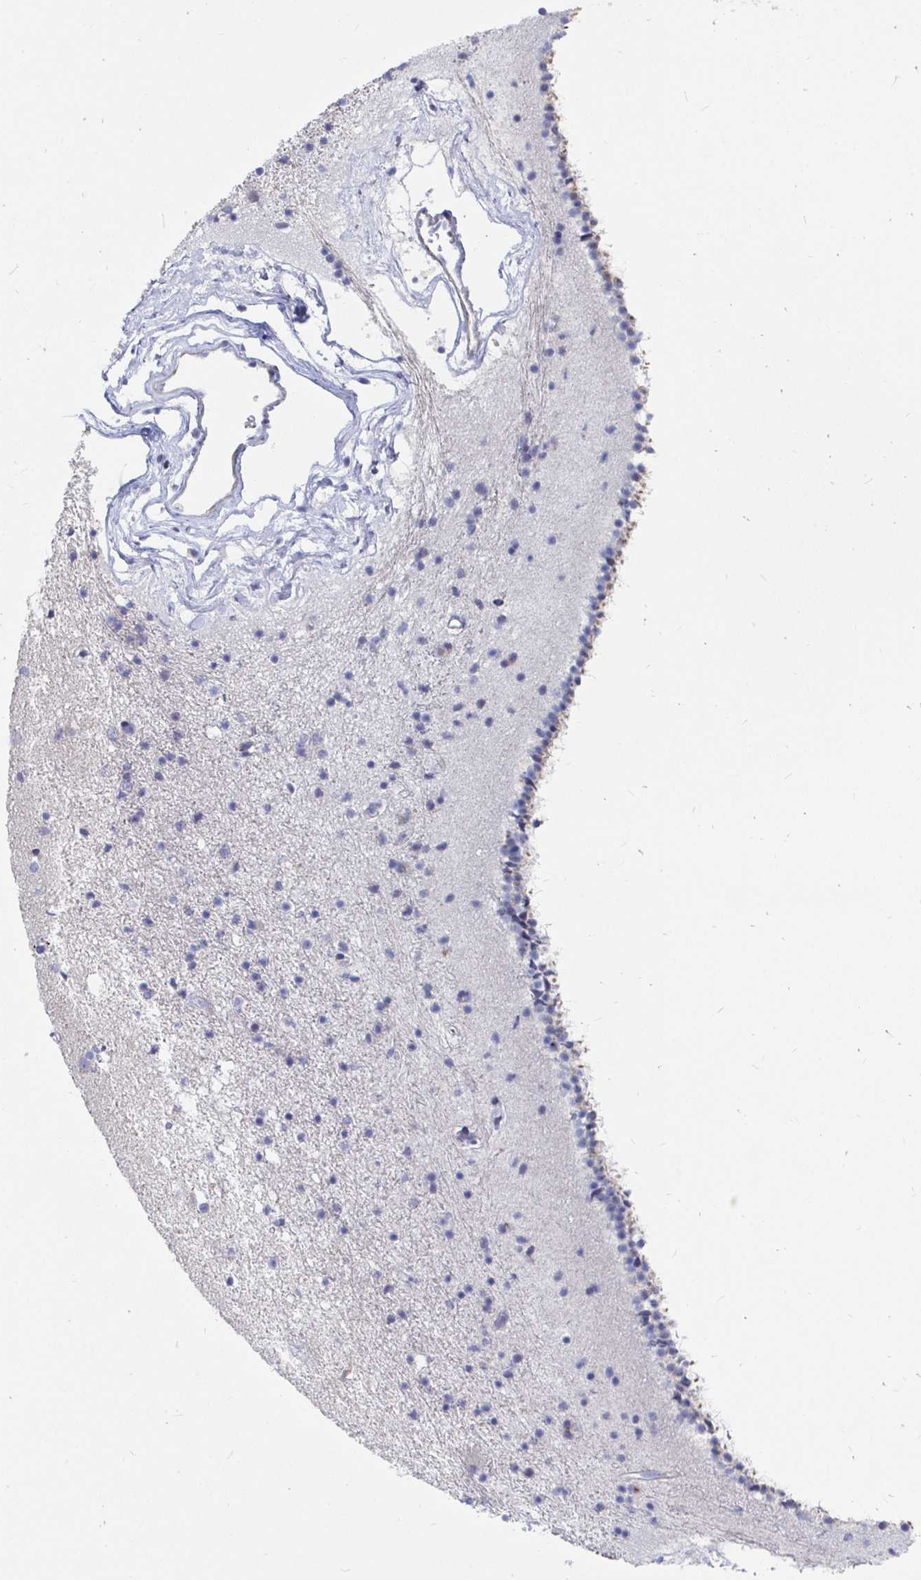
{"staining": {"intensity": "negative", "quantity": "none", "location": "none"}, "tissue": "caudate", "cell_type": "Glial cells", "image_type": "normal", "snomed": [{"axis": "morphology", "description": "Normal tissue, NOS"}, {"axis": "topography", "description": "Lateral ventricle wall"}], "caption": "The histopathology image exhibits no significant positivity in glial cells of caudate.", "gene": "ZFP82", "patient": {"sex": "female", "age": 71}}